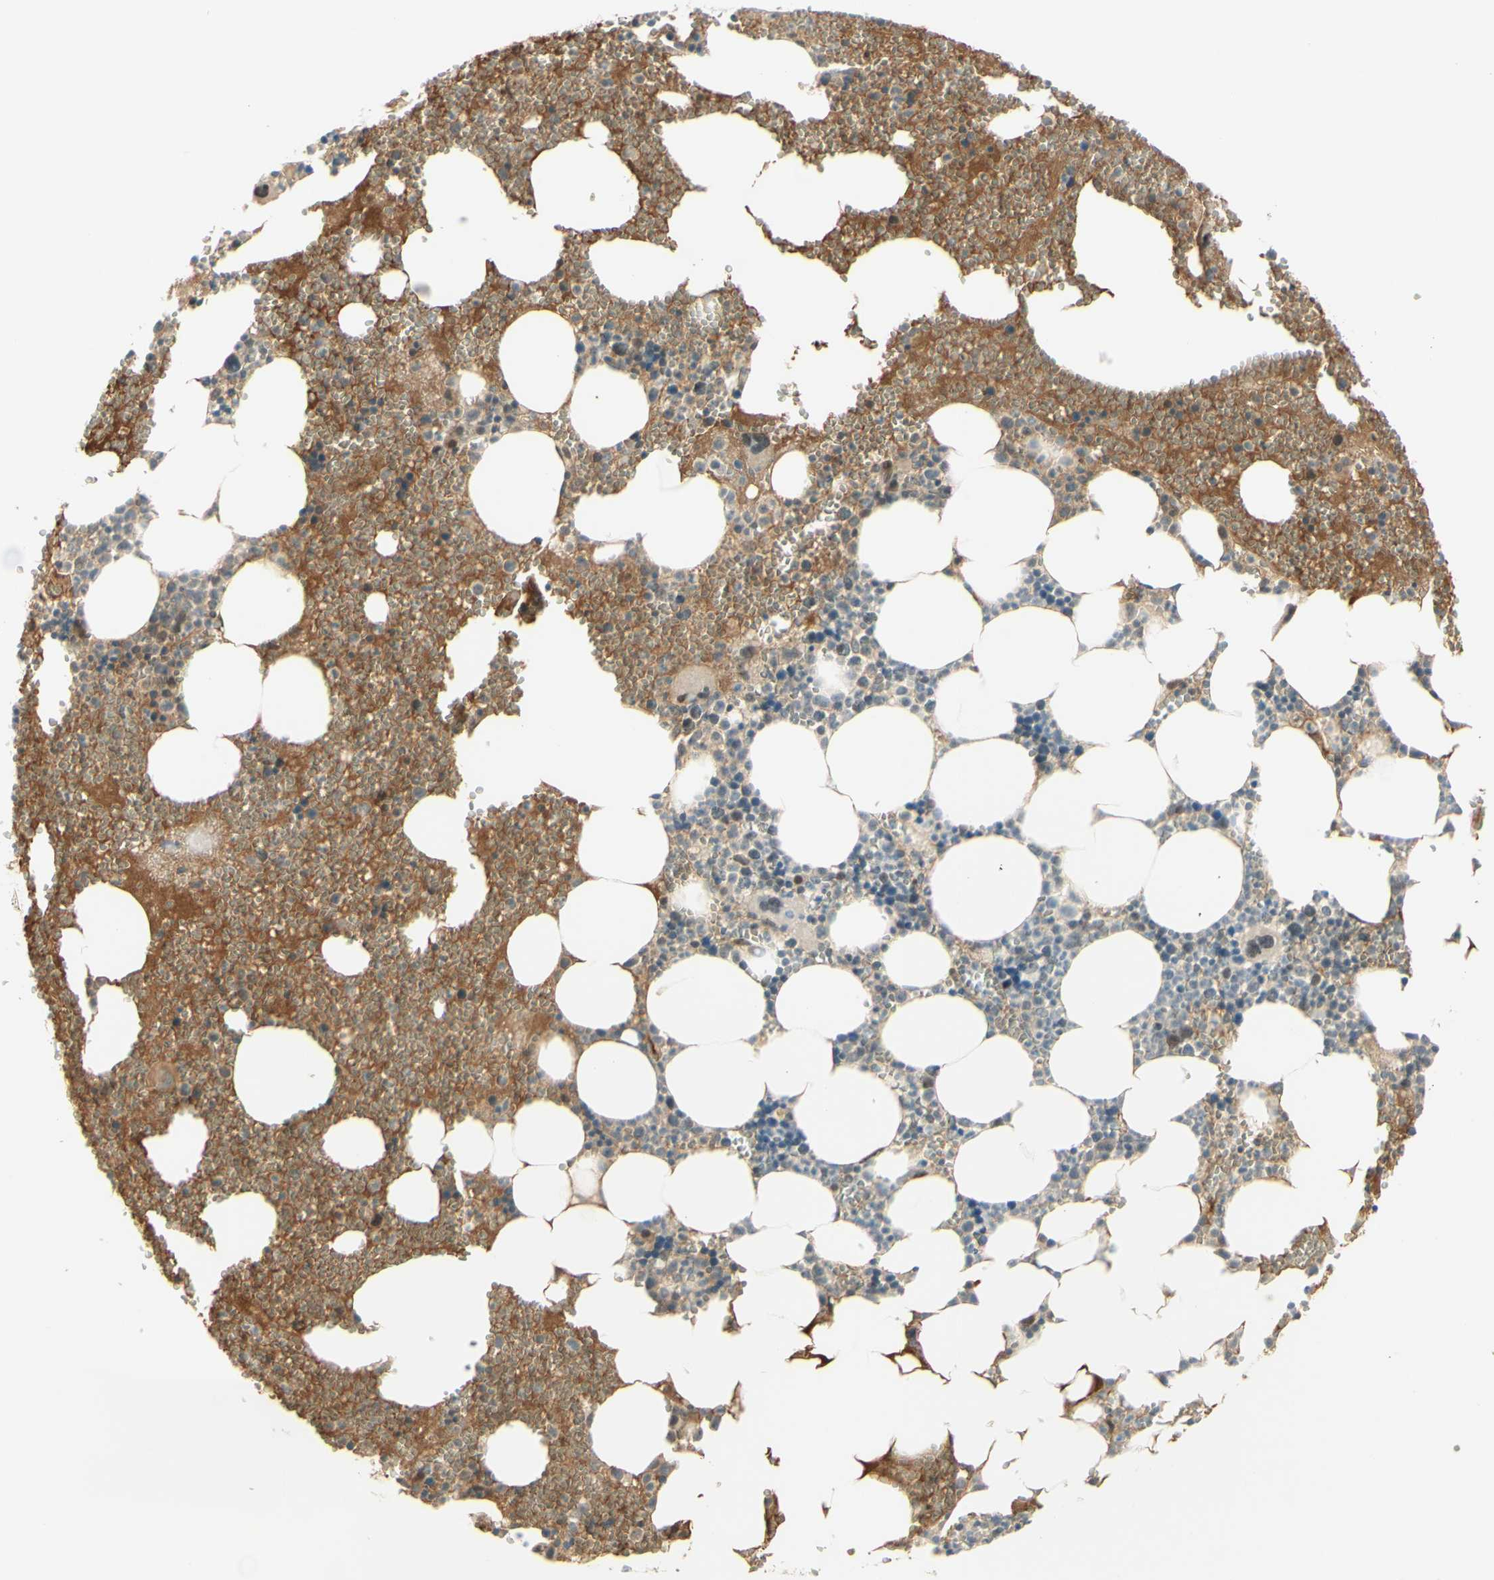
{"staining": {"intensity": "weak", "quantity": "<25%", "location": "nuclear"}, "tissue": "bone marrow", "cell_type": "Hematopoietic cells", "image_type": "normal", "snomed": [{"axis": "morphology", "description": "Normal tissue, NOS"}, {"axis": "morphology", "description": "Inflammation, NOS"}, {"axis": "topography", "description": "Bone marrow"}], "caption": "The immunohistochemistry (IHC) image has no significant staining in hematopoietic cells of bone marrow. (DAB immunohistochemistry (IHC) visualized using brightfield microscopy, high magnification).", "gene": "ANGPT2", "patient": {"sex": "female", "age": 76}}